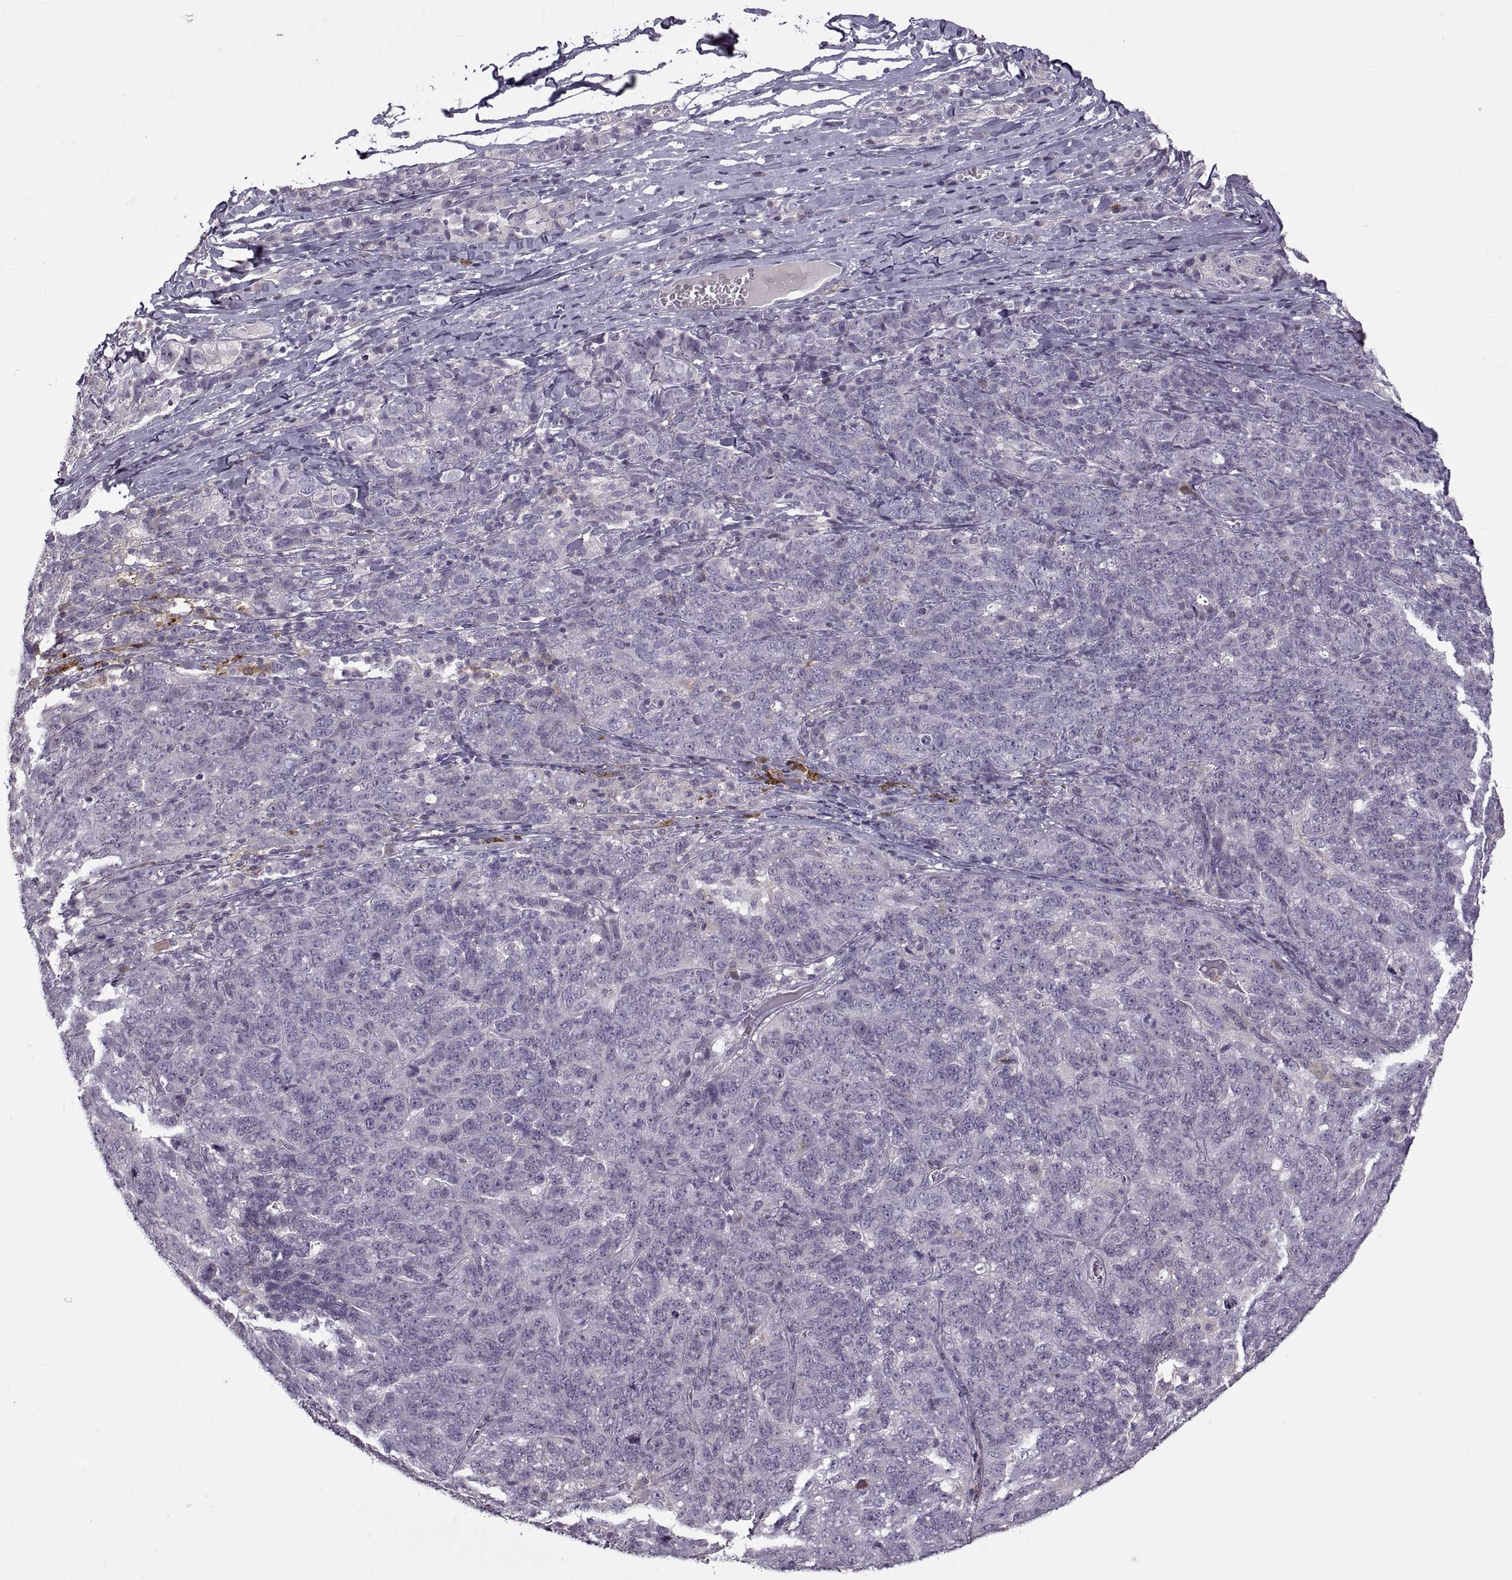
{"staining": {"intensity": "negative", "quantity": "none", "location": "none"}, "tissue": "ovarian cancer", "cell_type": "Tumor cells", "image_type": "cancer", "snomed": [{"axis": "morphology", "description": "Cystadenocarcinoma, serous, NOS"}, {"axis": "topography", "description": "Ovary"}], "caption": "The image exhibits no significant positivity in tumor cells of ovarian cancer (serous cystadenocarcinoma). (DAB IHC visualized using brightfield microscopy, high magnification).", "gene": "H2AP", "patient": {"sex": "female", "age": 71}}